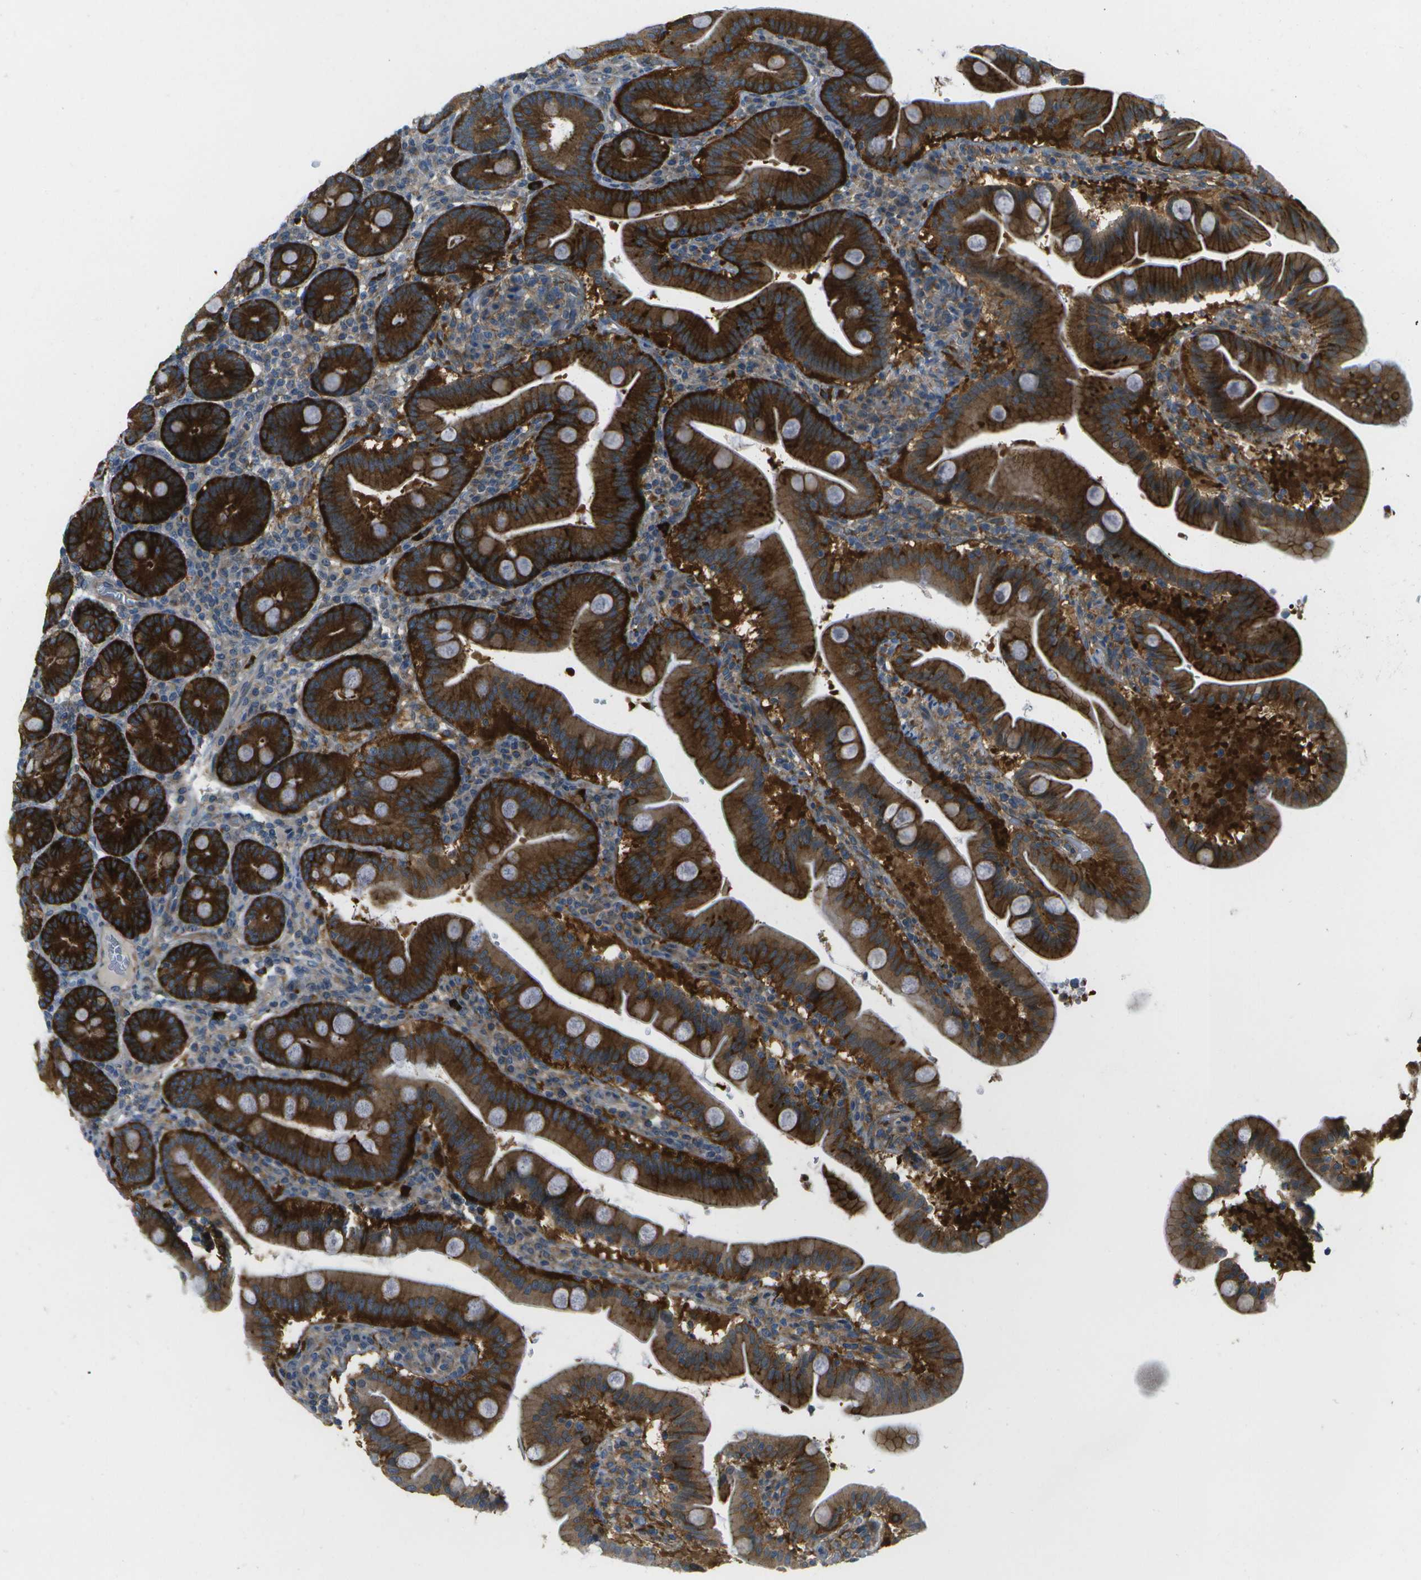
{"staining": {"intensity": "strong", "quantity": ">75%", "location": "cytoplasmic/membranous"}, "tissue": "duodenum", "cell_type": "Glandular cells", "image_type": "normal", "snomed": [{"axis": "morphology", "description": "Normal tissue, NOS"}, {"axis": "topography", "description": "Duodenum"}], "caption": "Protein staining of normal duodenum displays strong cytoplasmic/membranous positivity in about >75% of glandular cells. The staining is performed using DAB brown chromogen to label protein expression. The nuclei are counter-stained blue using hematoxylin.", "gene": "WNK2", "patient": {"sex": "male", "age": 54}}